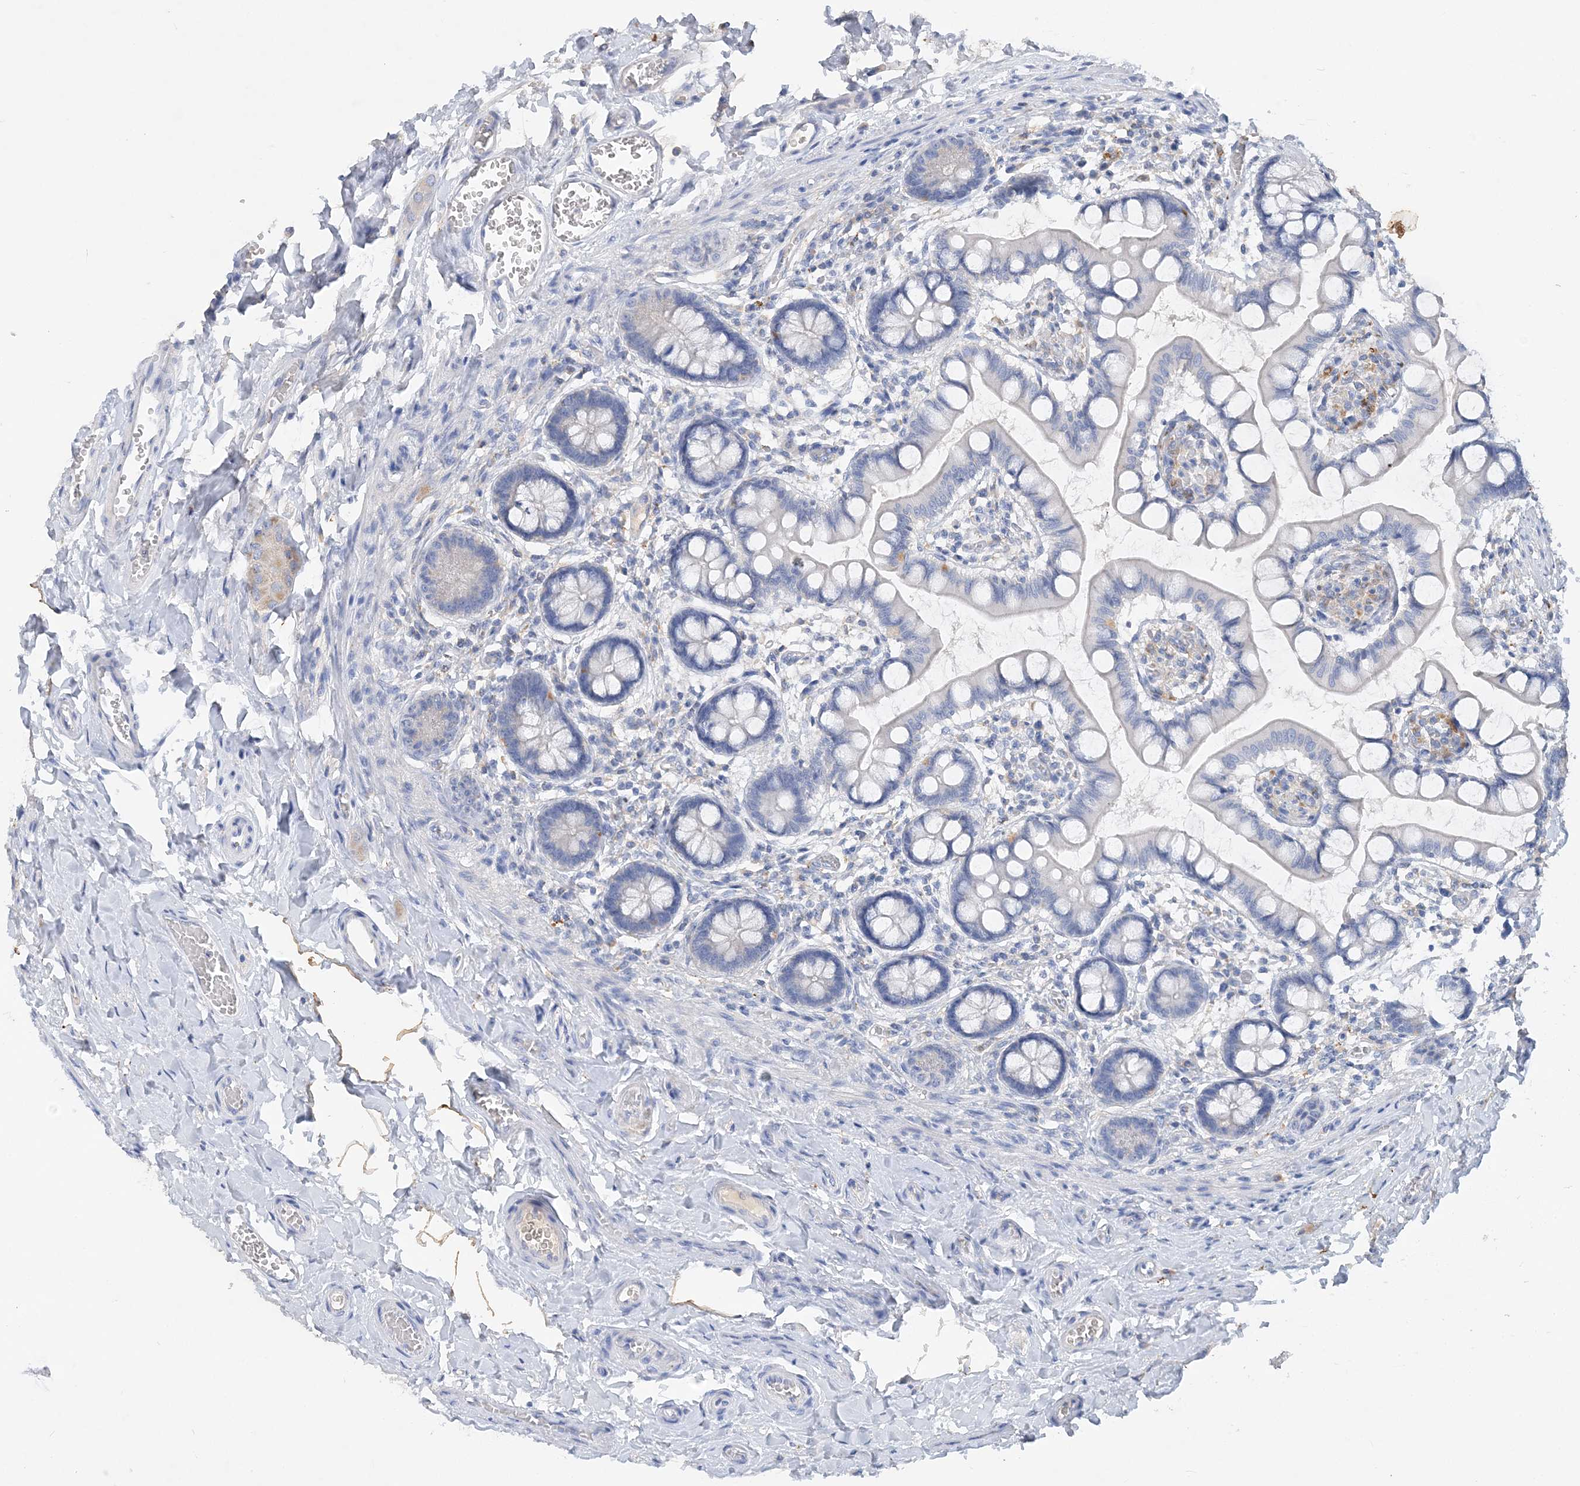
{"staining": {"intensity": "negative", "quantity": "none", "location": "none"}, "tissue": "small intestine", "cell_type": "Glandular cells", "image_type": "normal", "snomed": [{"axis": "morphology", "description": "Normal tissue, NOS"}, {"axis": "topography", "description": "Small intestine"}], "caption": "Histopathology image shows no significant protein staining in glandular cells of normal small intestine.", "gene": "GRINA", "patient": {"sex": "male", "age": 52}}